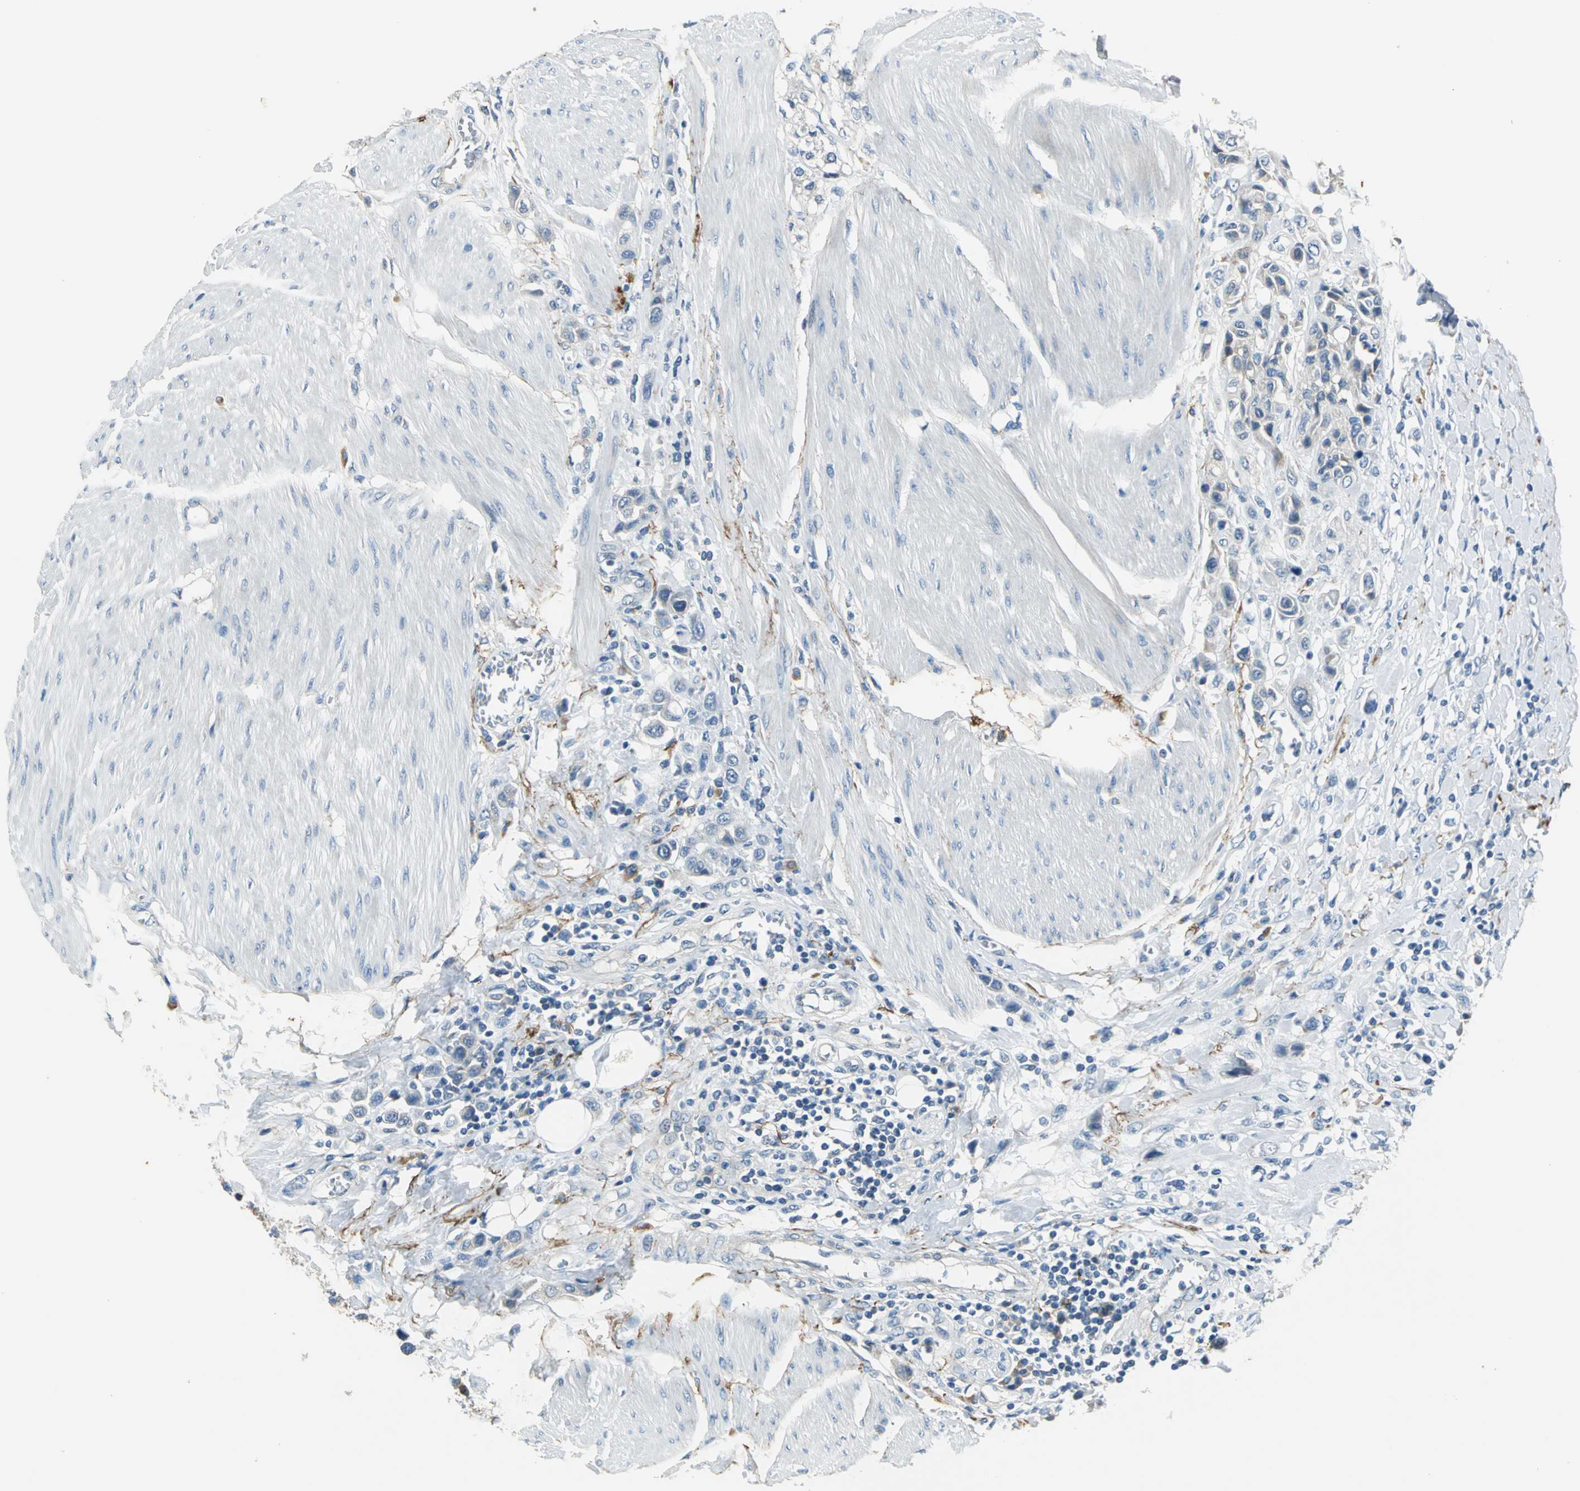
{"staining": {"intensity": "negative", "quantity": "none", "location": "none"}, "tissue": "urothelial cancer", "cell_type": "Tumor cells", "image_type": "cancer", "snomed": [{"axis": "morphology", "description": "Urothelial carcinoma, High grade"}, {"axis": "topography", "description": "Urinary bladder"}], "caption": "A high-resolution micrograph shows immunohistochemistry (IHC) staining of high-grade urothelial carcinoma, which reveals no significant staining in tumor cells.", "gene": "SLC16A7", "patient": {"sex": "male", "age": 50}}